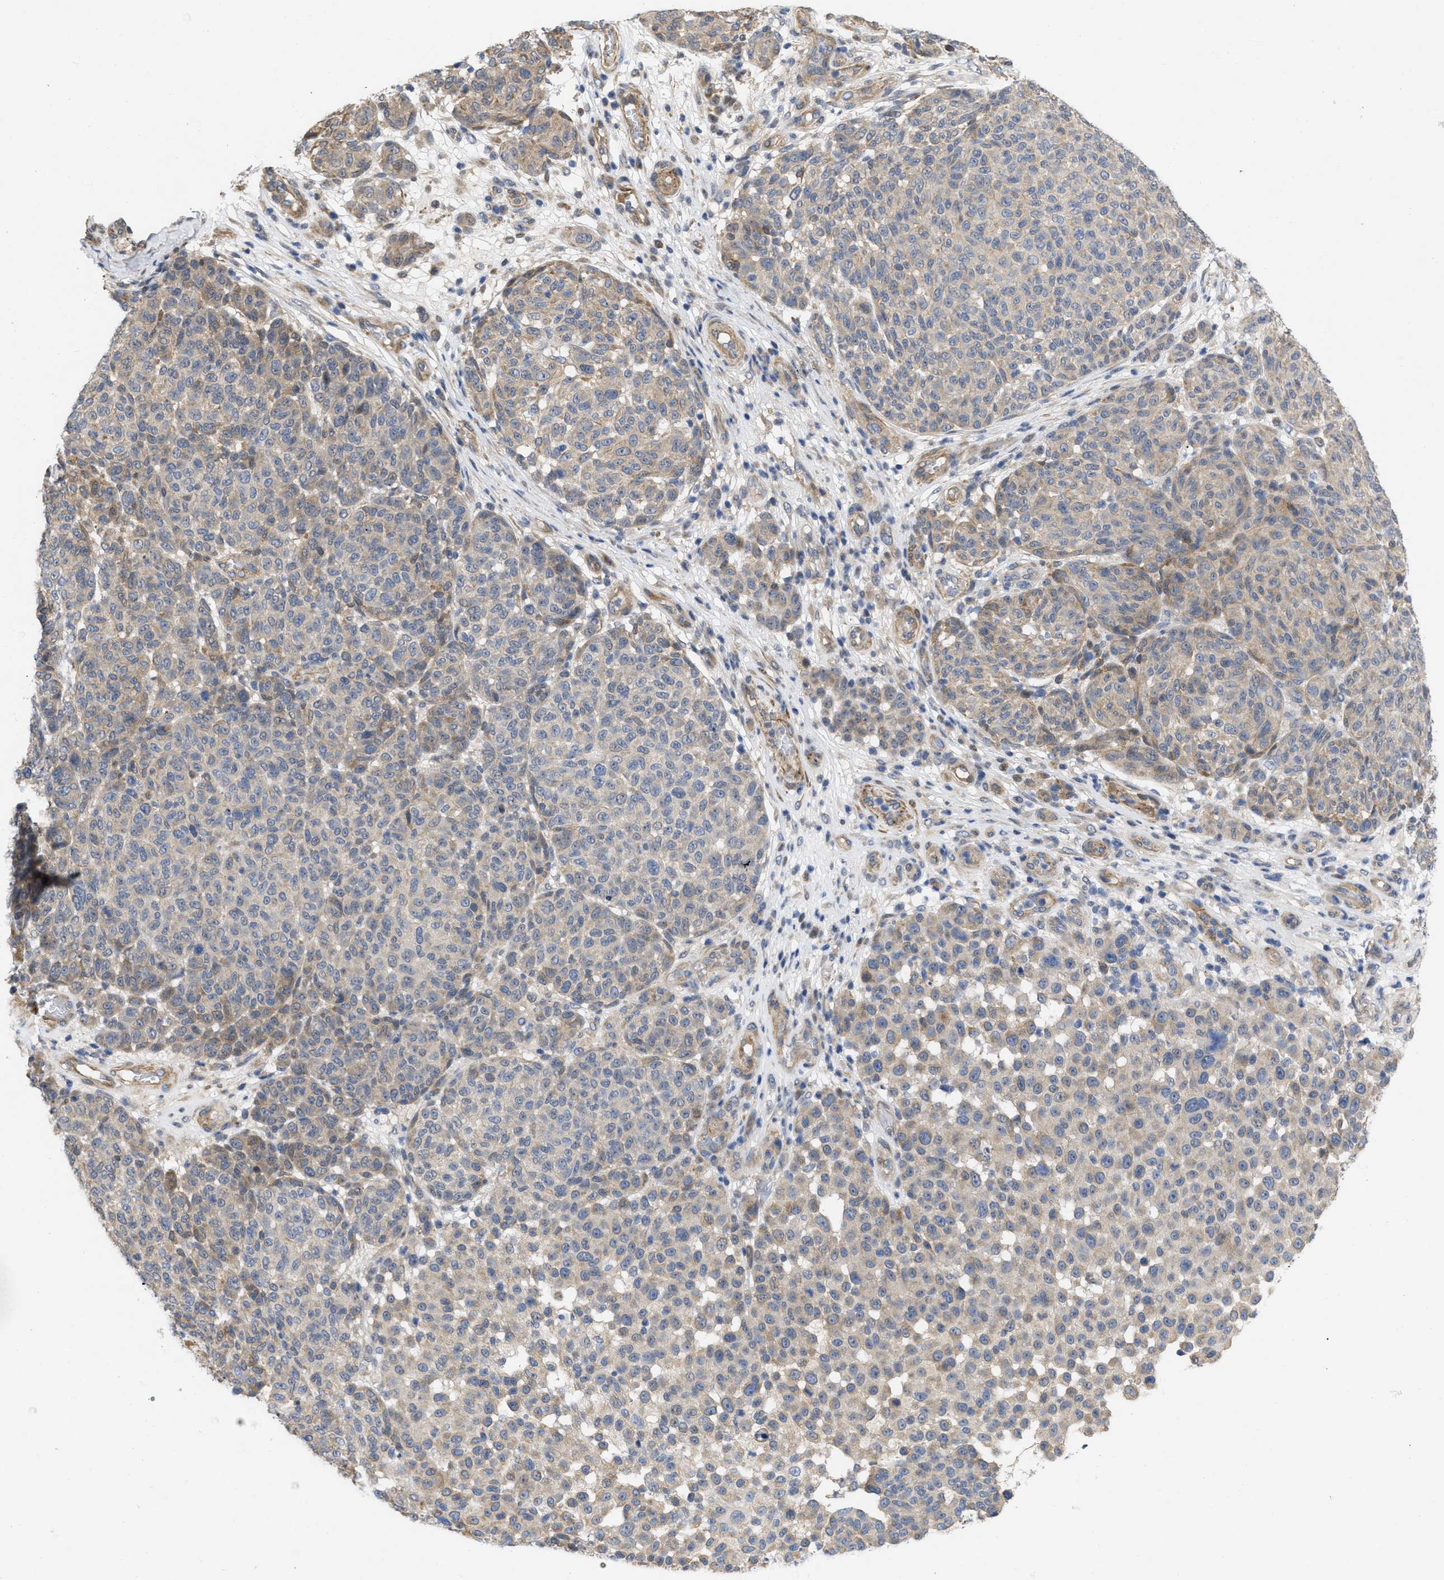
{"staining": {"intensity": "weak", "quantity": "<25%", "location": "cytoplasmic/membranous"}, "tissue": "melanoma", "cell_type": "Tumor cells", "image_type": "cancer", "snomed": [{"axis": "morphology", "description": "Malignant melanoma, NOS"}, {"axis": "topography", "description": "Skin"}], "caption": "Malignant melanoma stained for a protein using IHC displays no staining tumor cells.", "gene": "ARHGEF26", "patient": {"sex": "male", "age": 59}}